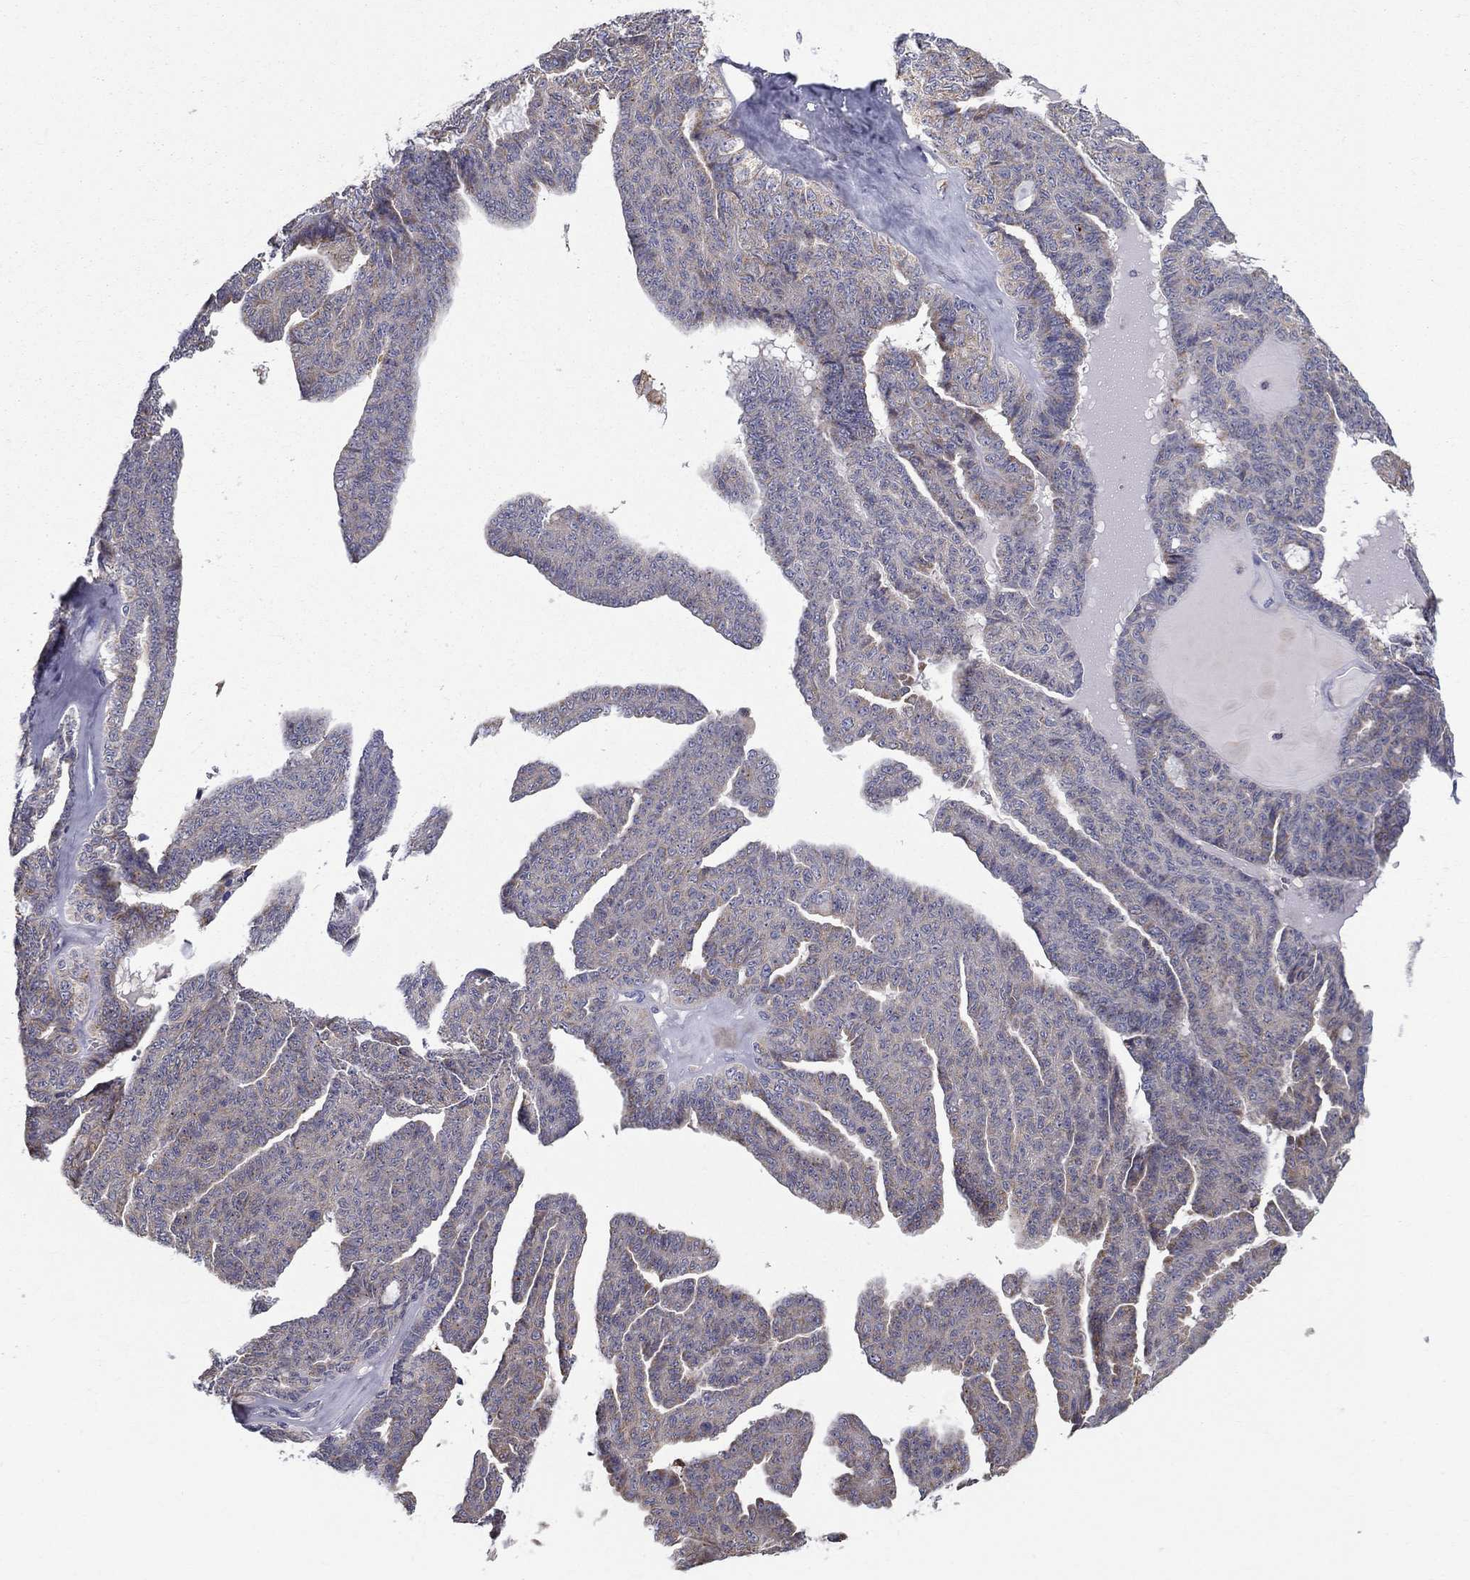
{"staining": {"intensity": "moderate", "quantity": "<25%", "location": "cytoplasmic/membranous"}, "tissue": "ovarian cancer", "cell_type": "Tumor cells", "image_type": "cancer", "snomed": [{"axis": "morphology", "description": "Cystadenocarcinoma, serous, NOS"}, {"axis": "topography", "description": "Ovary"}], "caption": "A brown stain shows moderate cytoplasmic/membranous positivity of a protein in human ovarian cancer tumor cells. The protein is stained brown, and the nuclei are stained in blue (DAB IHC with brightfield microscopy, high magnification).", "gene": "PRDX4", "patient": {"sex": "female", "age": 71}}